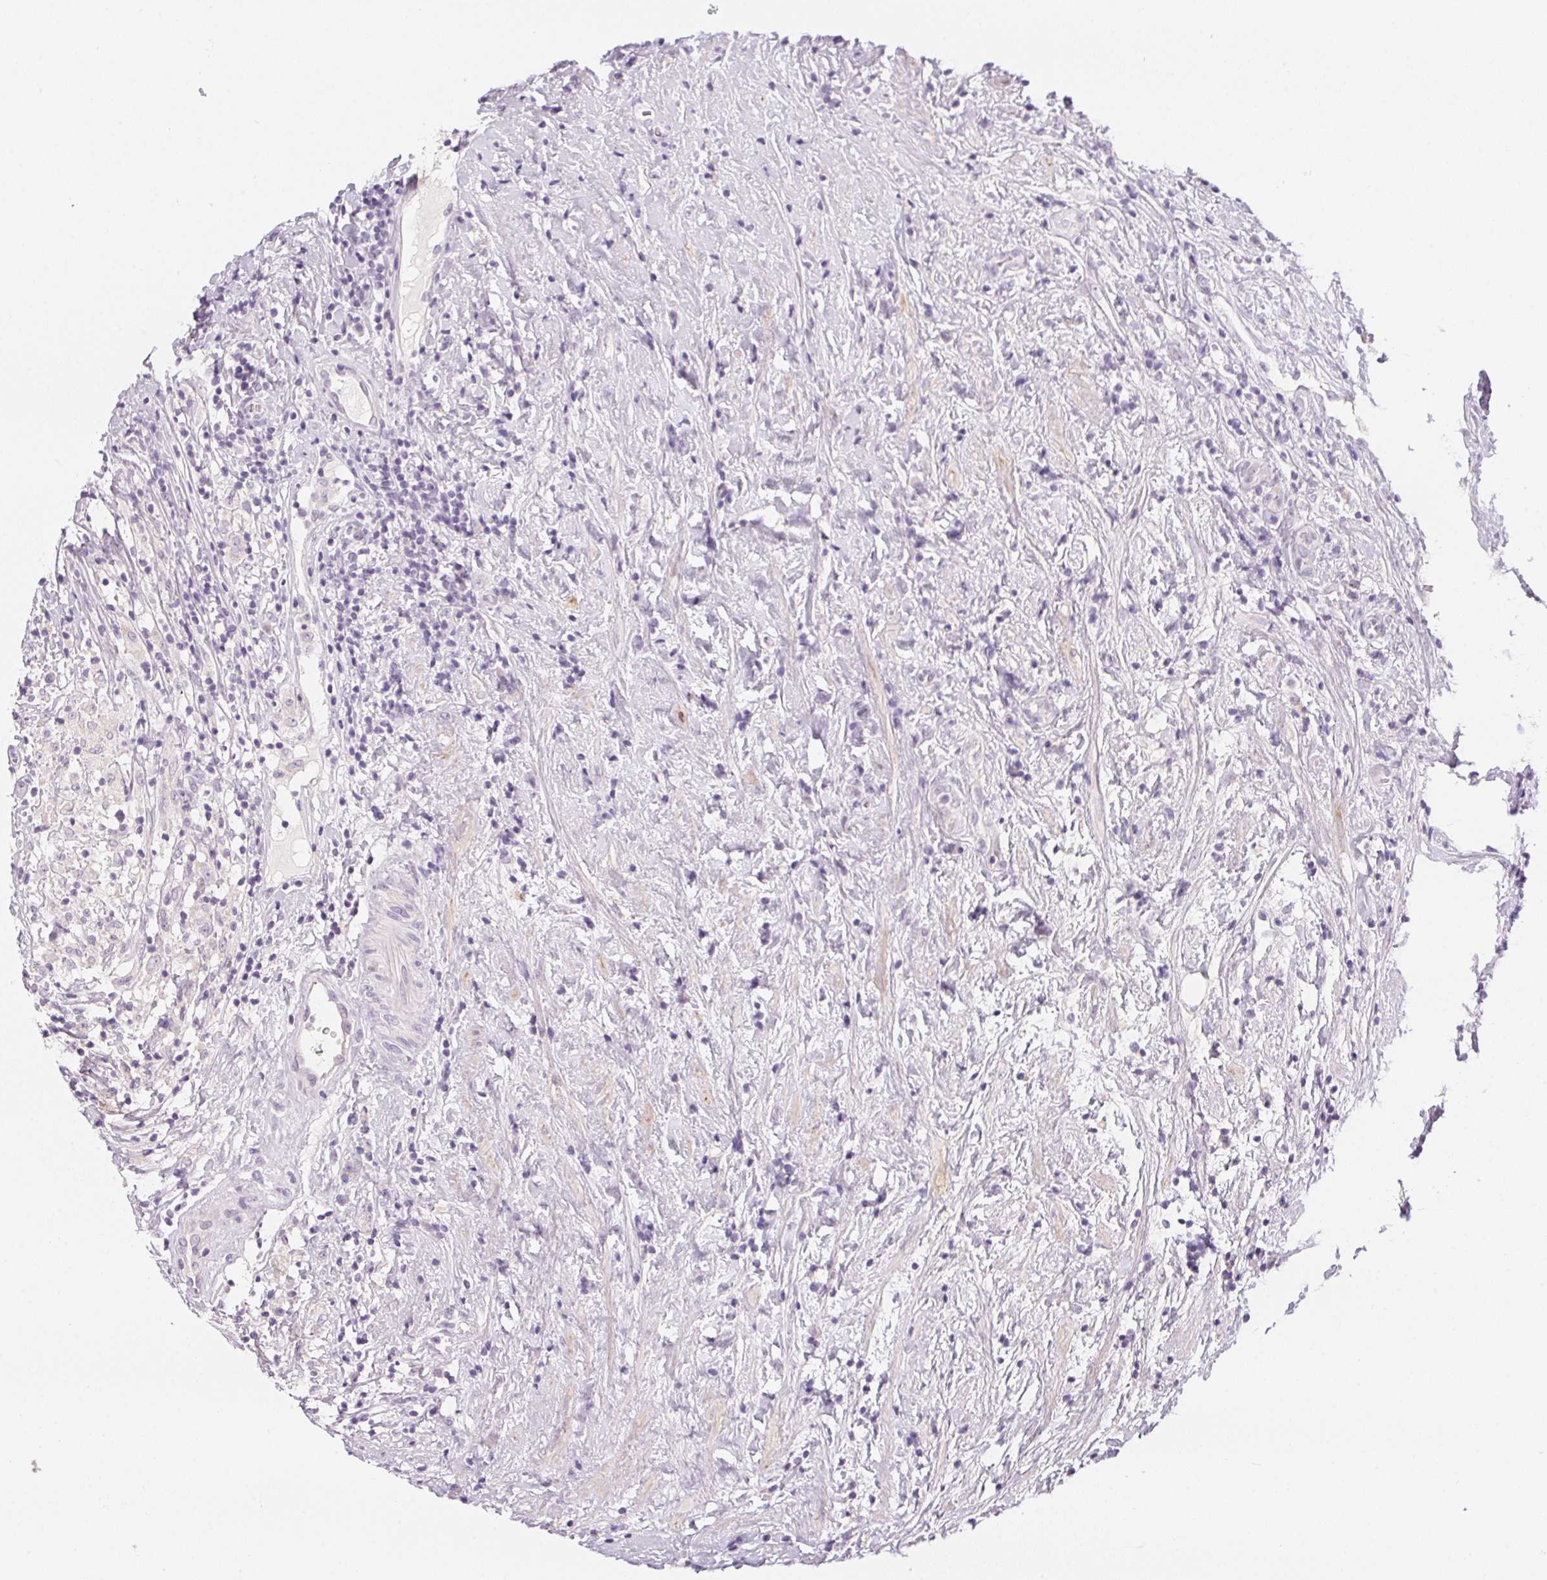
{"staining": {"intensity": "negative", "quantity": "none", "location": "none"}, "tissue": "testis cancer", "cell_type": "Tumor cells", "image_type": "cancer", "snomed": [{"axis": "morphology", "description": "Seminoma, NOS"}, {"axis": "topography", "description": "Testis"}], "caption": "This image is of testis seminoma stained with IHC to label a protein in brown with the nuclei are counter-stained blue. There is no positivity in tumor cells.", "gene": "GSDMC", "patient": {"sex": "male", "age": 46}}